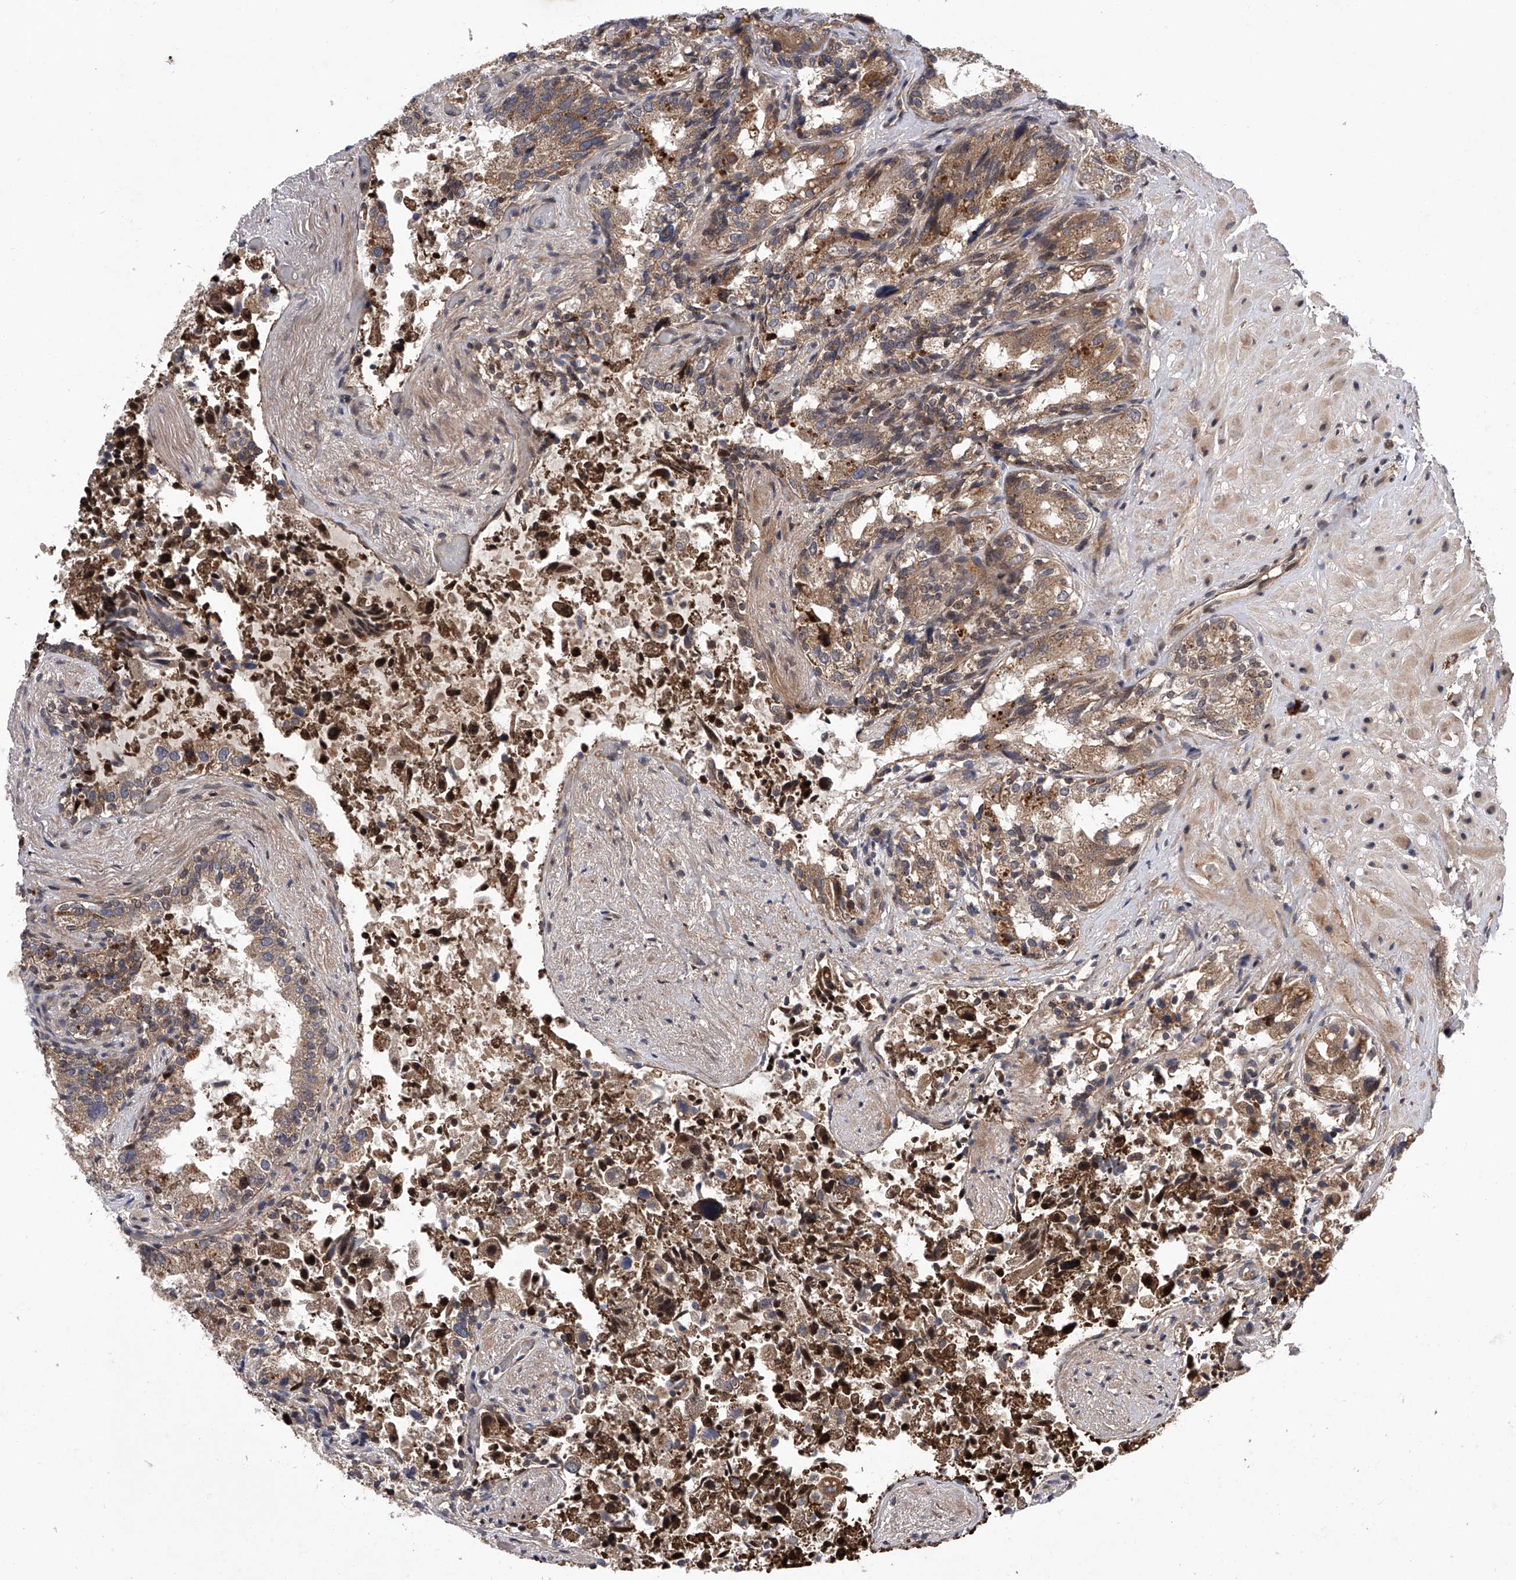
{"staining": {"intensity": "strong", "quantity": ">75%", "location": "cytoplasmic/membranous"}, "tissue": "seminal vesicle", "cell_type": "Glandular cells", "image_type": "normal", "snomed": [{"axis": "morphology", "description": "Normal tissue, NOS"}, {"axis": "topography", "description": "Seminal veicle"}, {"axis": "topography", "description": "Peripheral nerve tissue"}], "caption": "The immunohistochemical stain shows strong cytoplasmic/membranous positivity in glandular cells of unremarkable seminal vesicle. (brown staining indicates protein expression, while blue staining denotes nuclei).", "gene": "MAP3K11", "patient": {"sex": "male", "age": 63}}